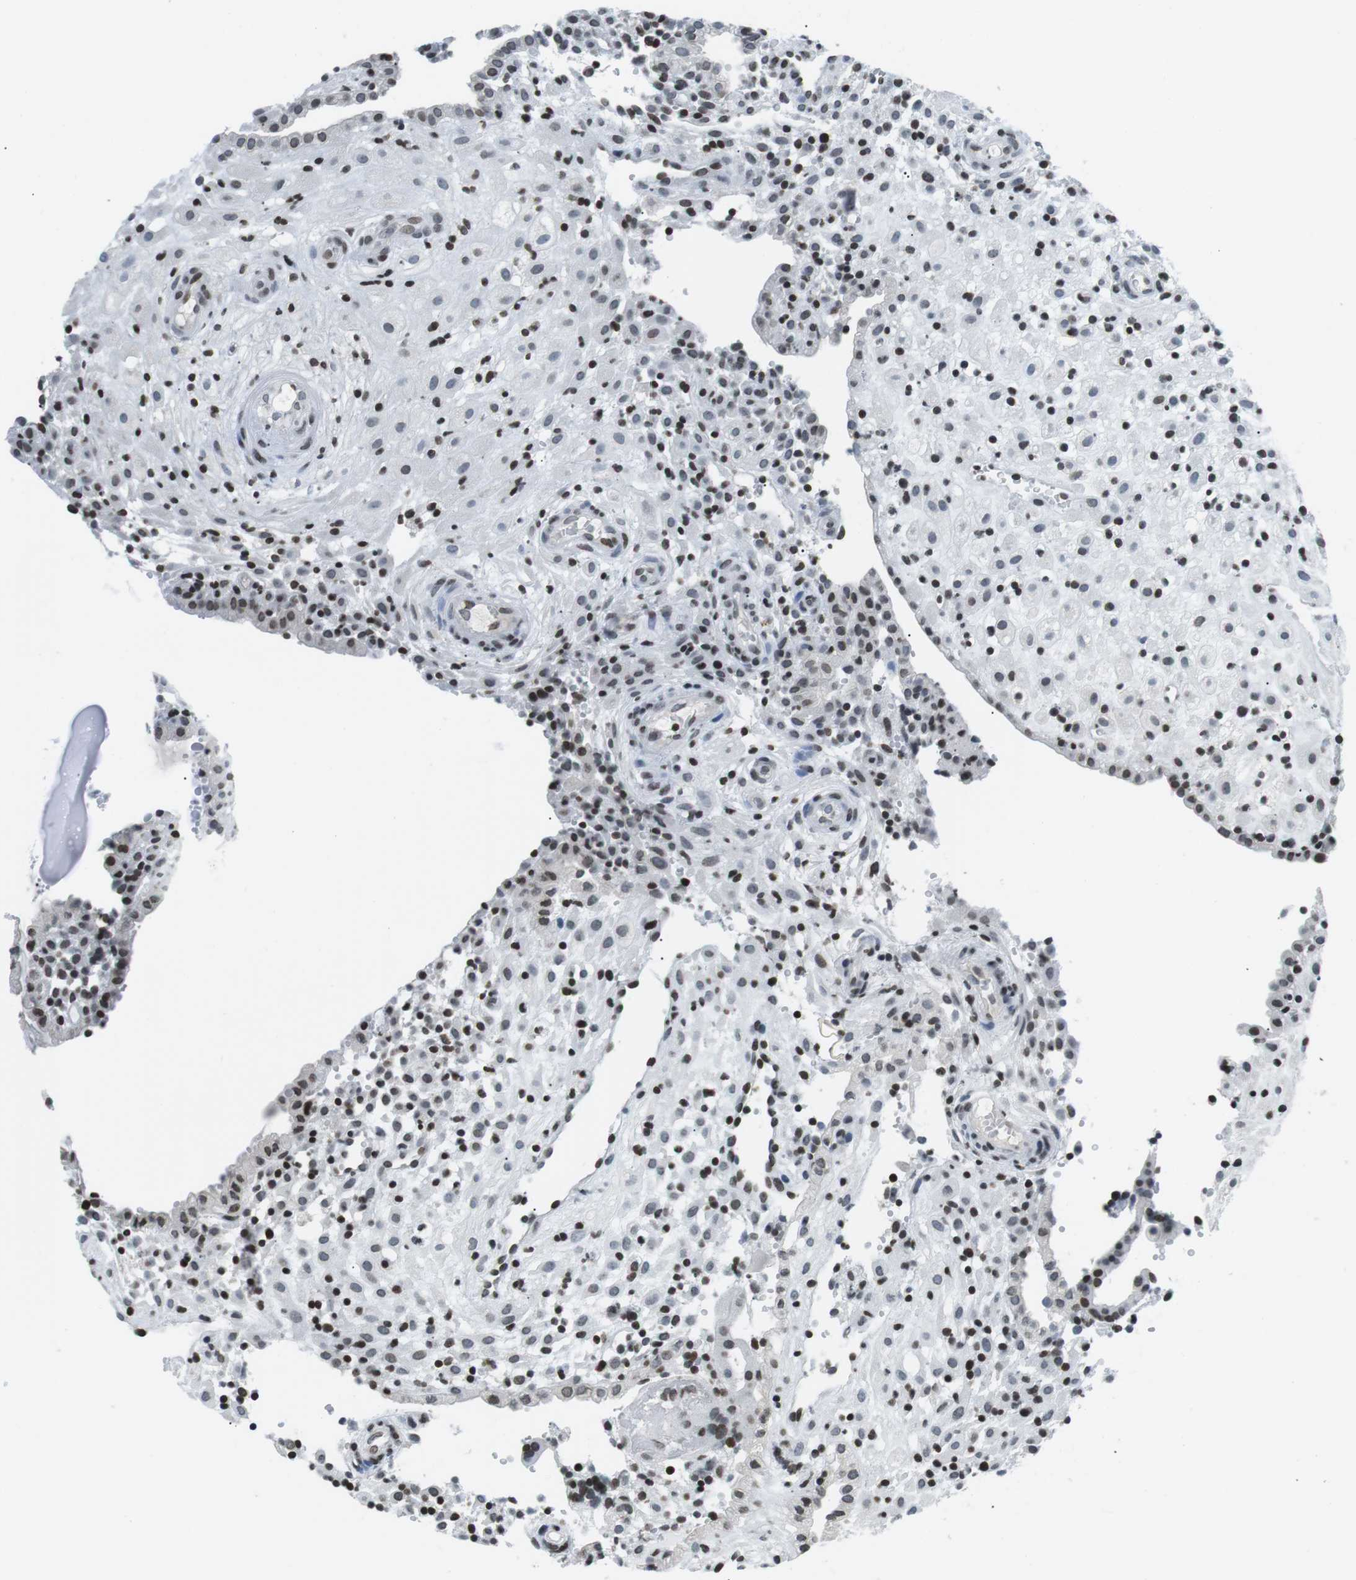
{"staining": {"intensity": "negative", "quantity": "none", "location": "none"}, "tissue": "placenta", "cell_type": "Decidual cells", "image_type": "normal", "snomed": [{"axis": "morphology", "description": "Normal tissue, NOS"}, {"axis": "topography", "description": "Placenta"}], "caption": "Immunohistochemistry (IHC) histopathology image of normal placenta stained for a protein (brown), which exhibits no expression in decidual cells.", "gene": "E2F2", "patient": {"sex": "female", "age": 18}}